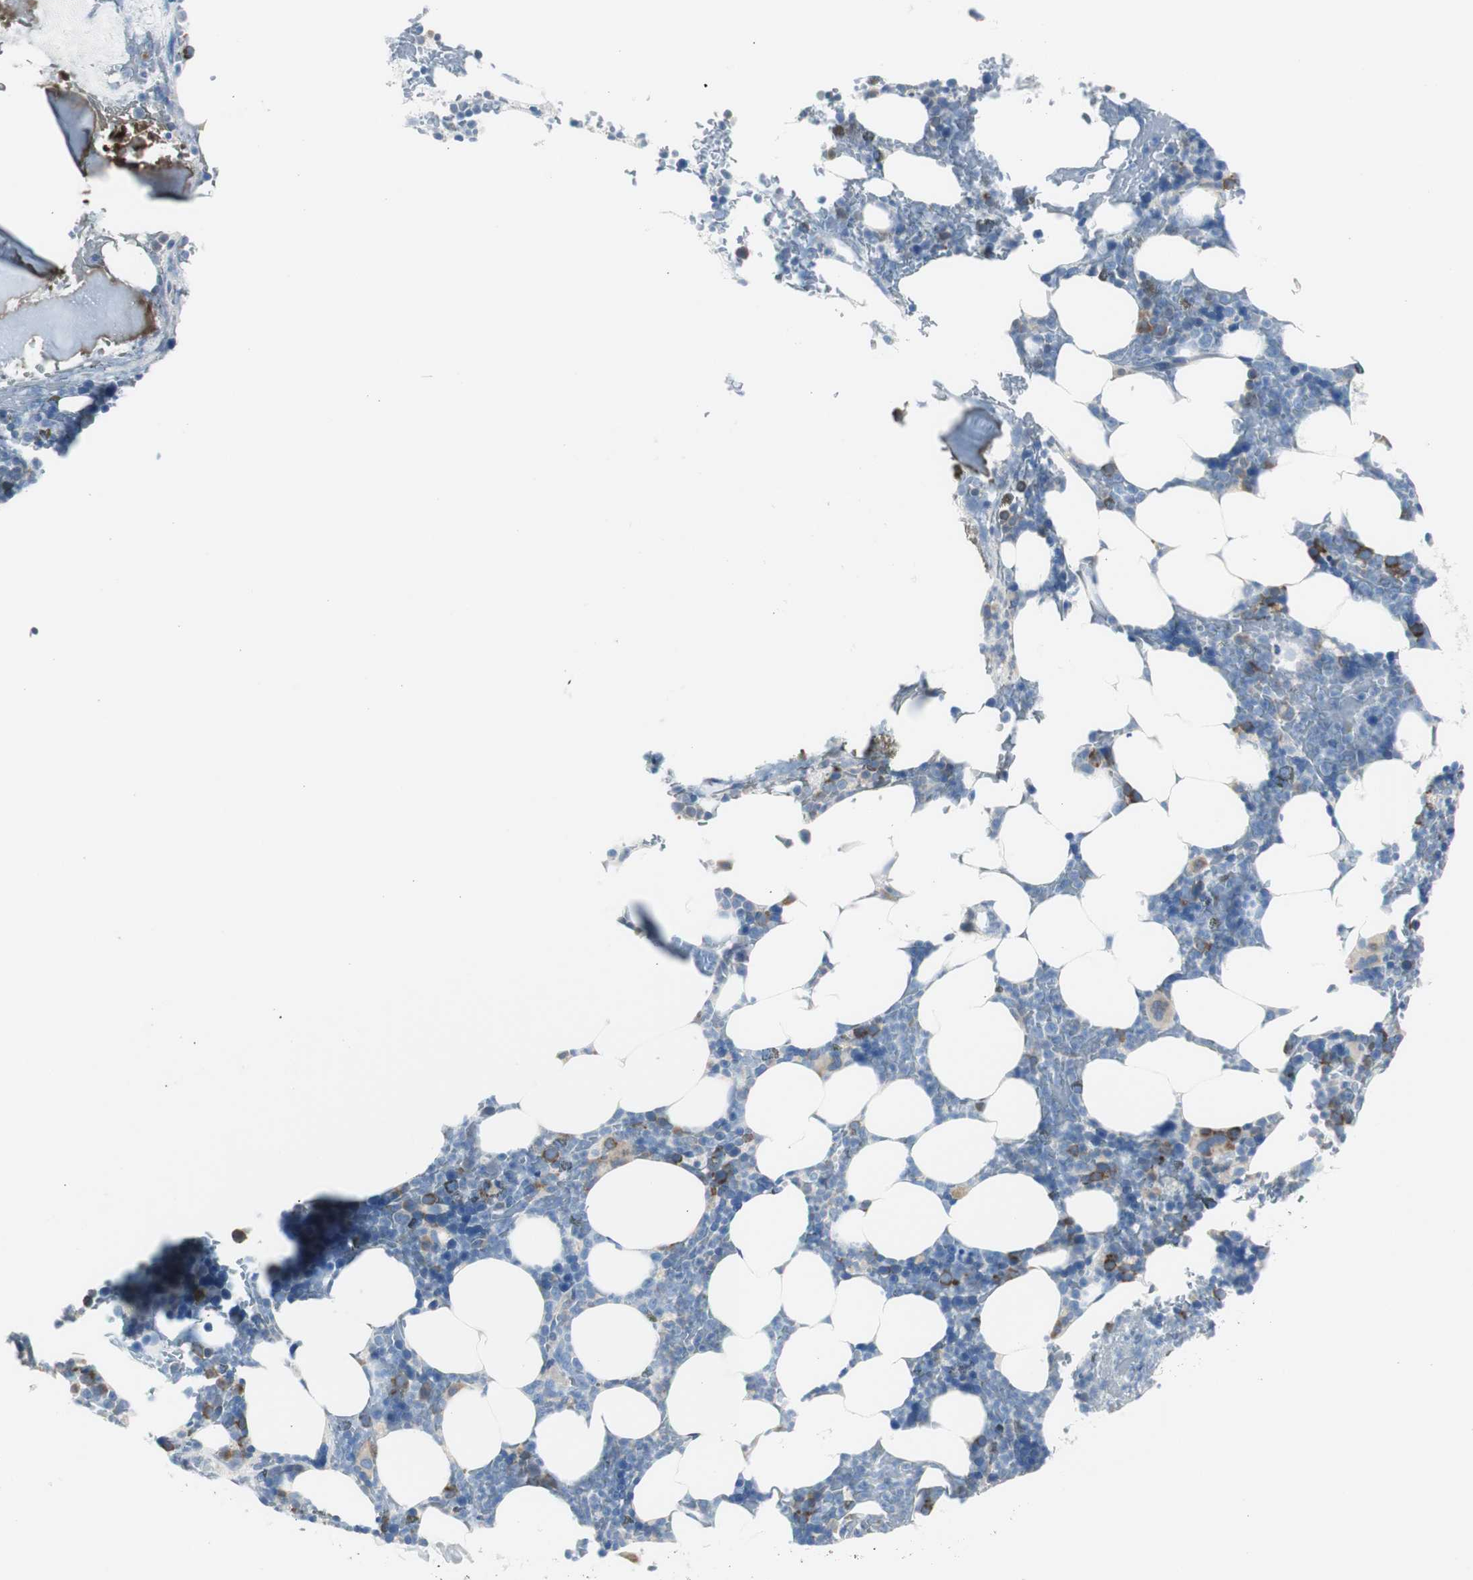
{"staining": {"intensity": "moderate", "quantity": "<25%", "location": "cytoplasmic/membranous"}, "tissue": "bone marrow", "cell_type": "Hematopoietic cells", "image_type": "normal", "snomed": [{"axis": "morphology", "description": "Normal tissue, NOS"}, {"axis": "topography", "description": "Bone marrow"}], "caption": "DAB immunohistochemical staining of normal human bone marrow displays moderate cytoplasmic/membranous protein positivity in about <25% of hematopoietic cells.", "gene": "RPS12", "patient": {"sex": "female", "age": 73}}